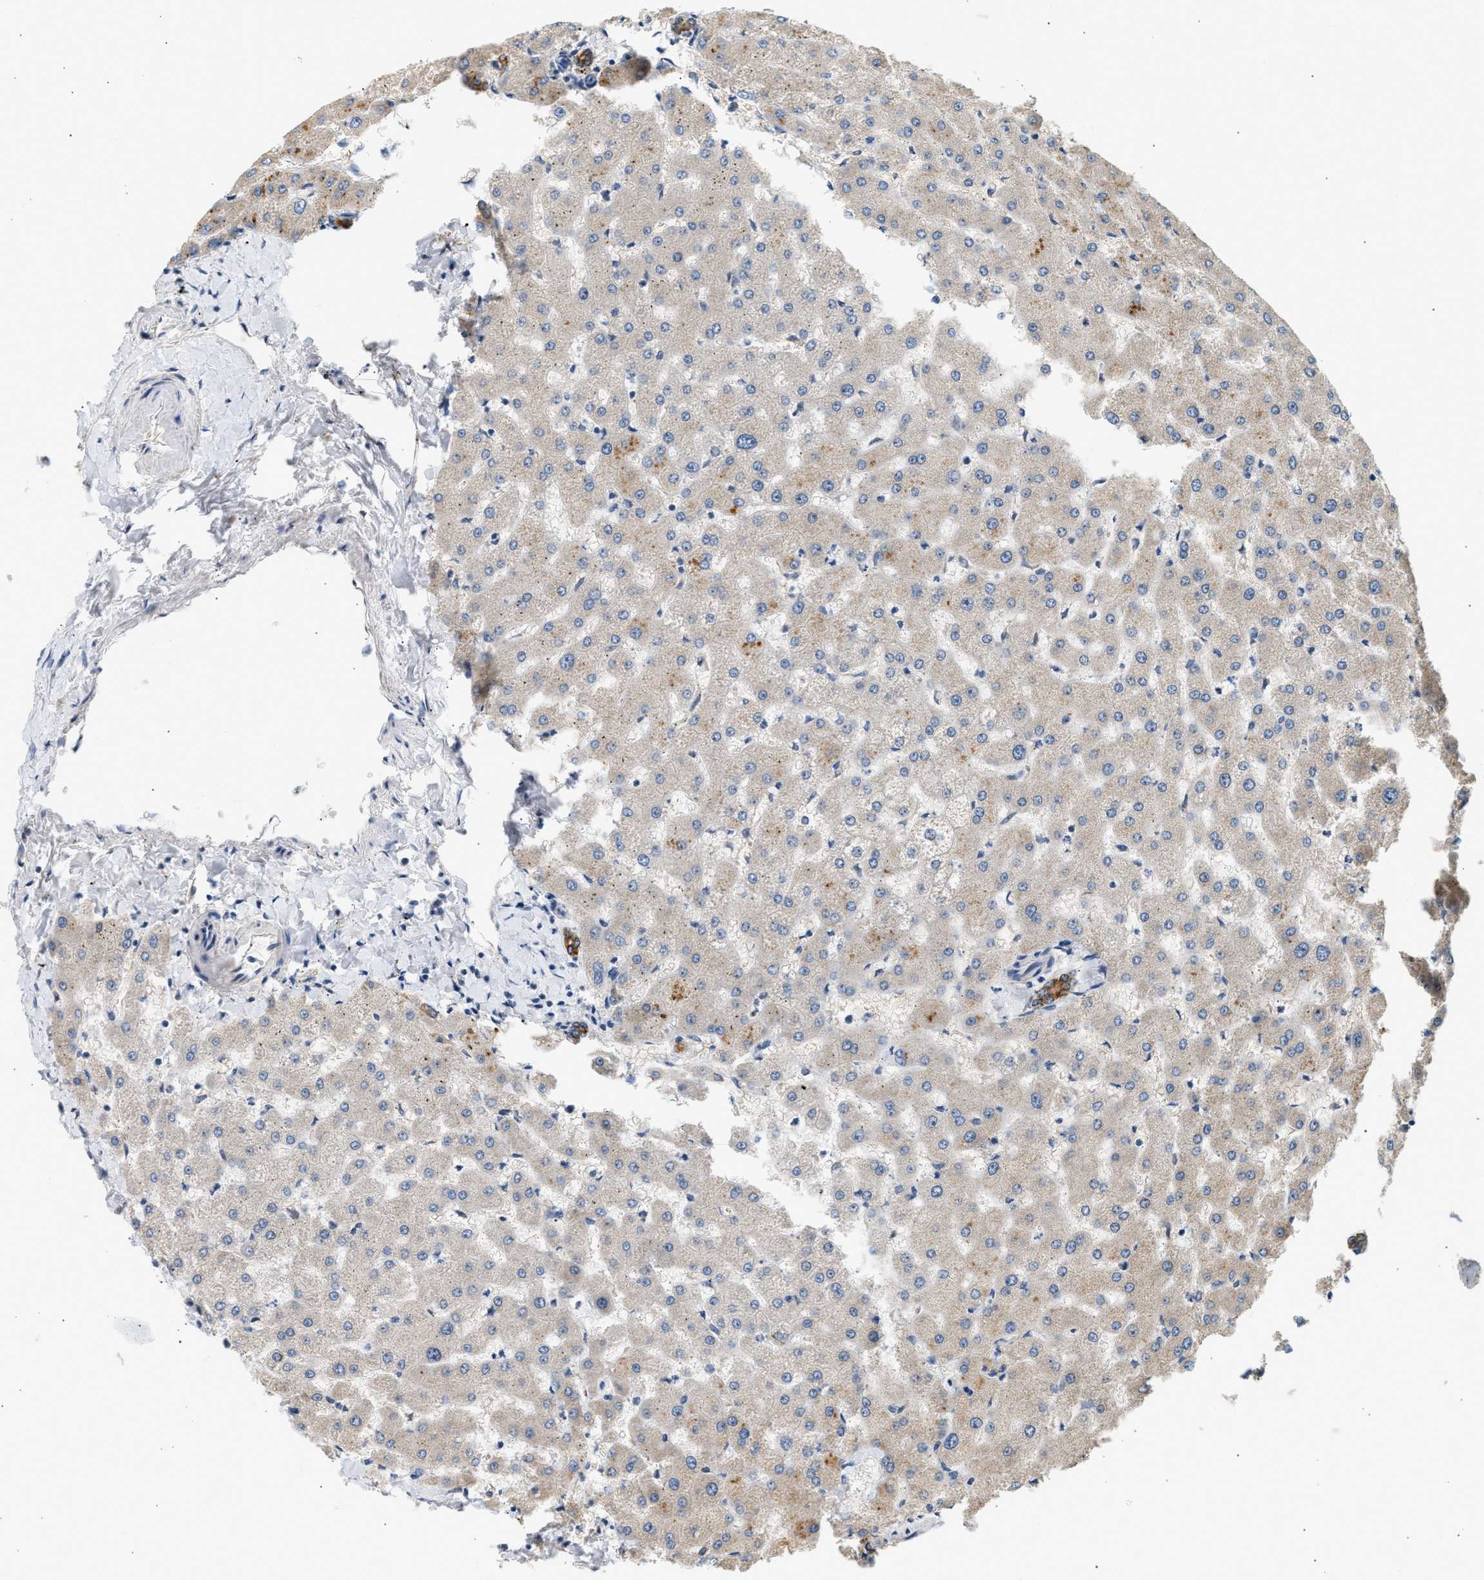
{"staining": {"intensity": "strong", "quantity": ">75%", "location": "cytoplasmic/membranous"}, "tissue": "liver", "cell_type": "Cholangiocytes", "image_type": "normal", "snomed": [{"axis": "morphology", "description": "Normal tissue, NOS"}, {"axis": "topography", "description": "Liver"}], "caption": "Human liver stained for a protein (brown) displays strong cytoplasmic/membranous positive expression in approximately >75% of cholangiocytes.", "gene": "WDR31", "patient": {"sex": "female", "age": 63}}